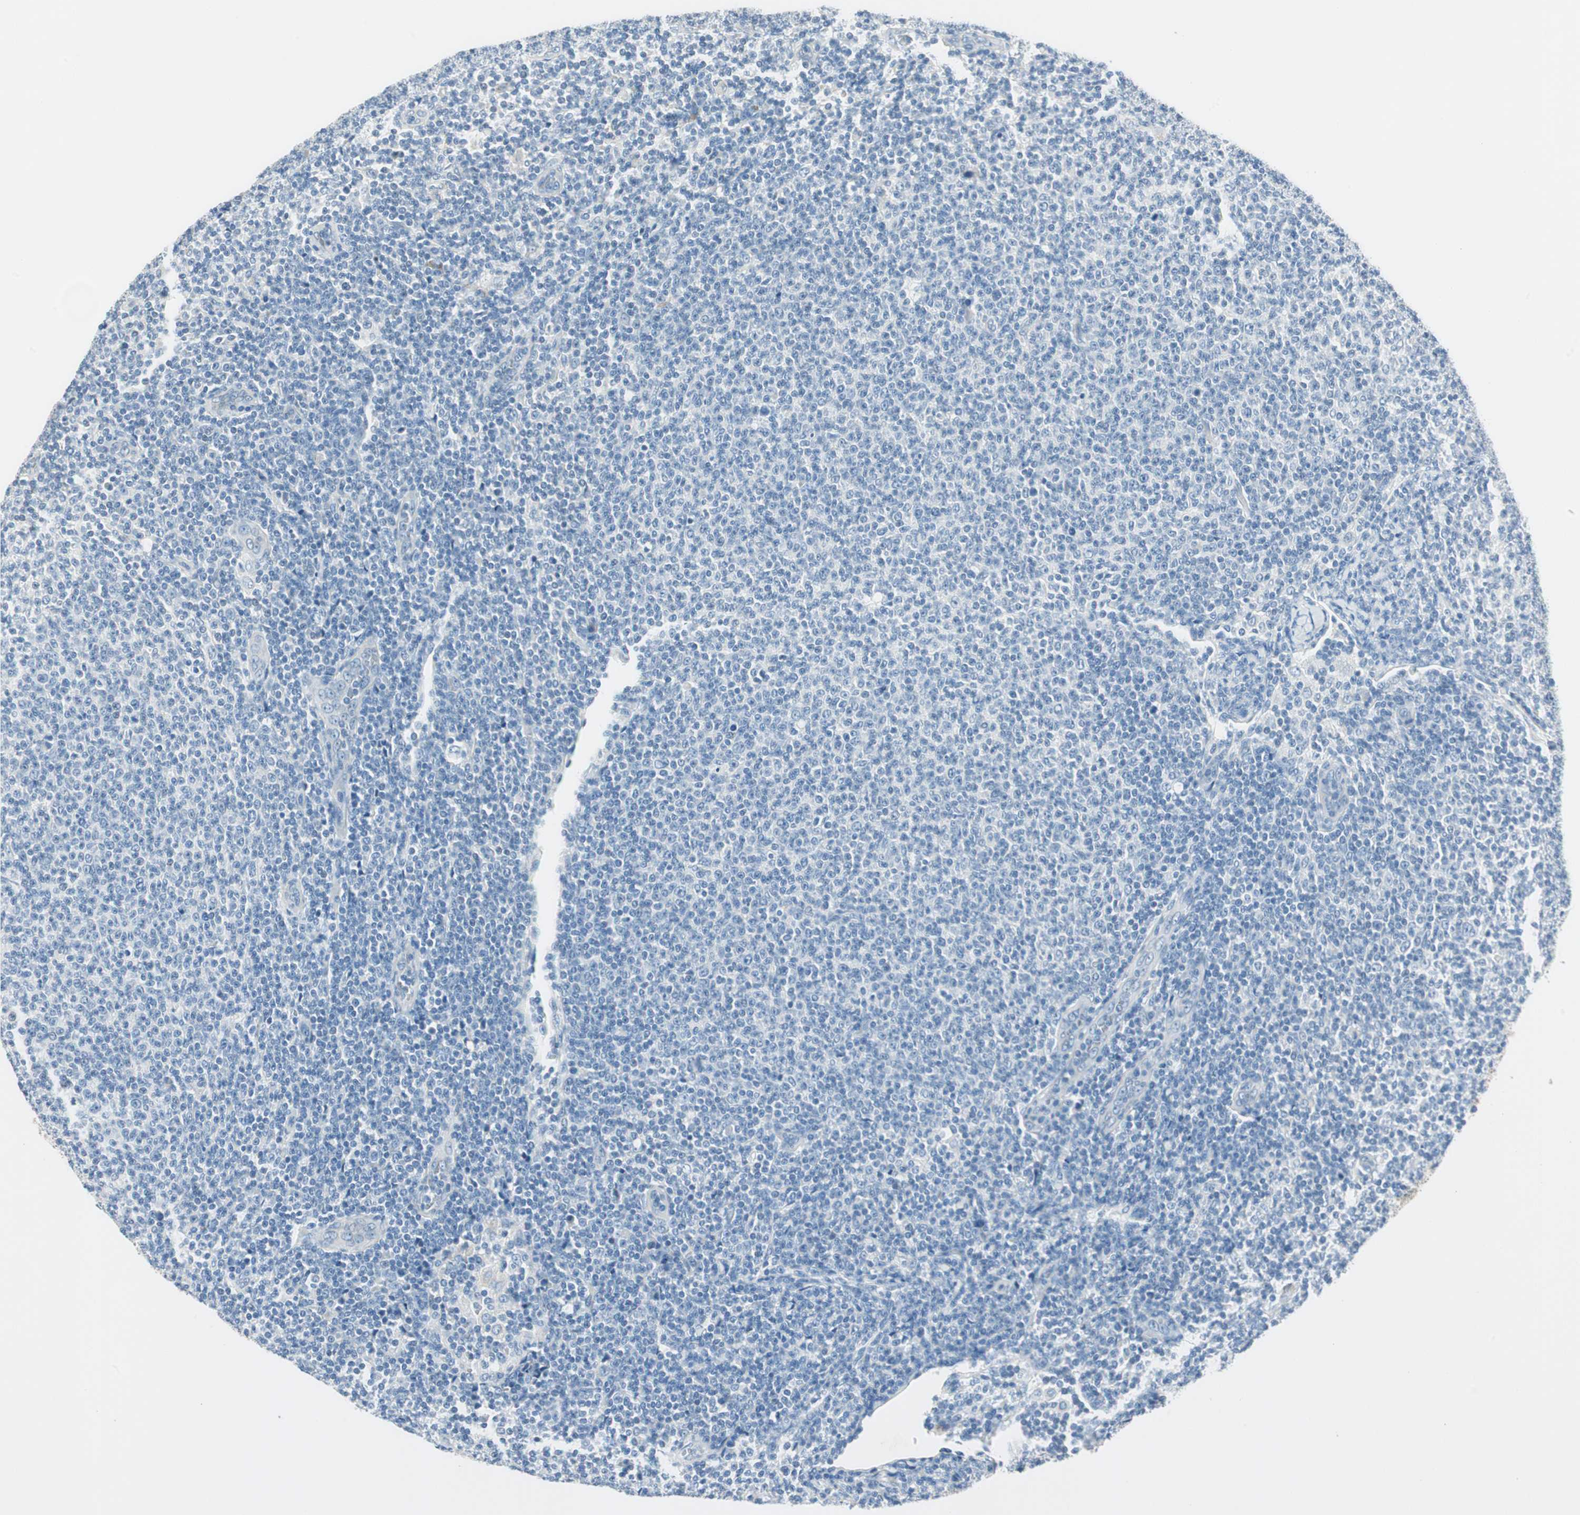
{"staining": {"intensity": "negative", "quantity": "none", "location": "none"}, "tissue": "lymphoma", "cell_type": "Tumor cells", "image_type": "cancer", "snomed": [{"axis": "morphology", "description": "Malignant lymphoma, non-Hodgkin's type, Low grade"}, {"axis": "topography", "description": "Lymph node"}], "caption": "The immunohistochemistry photomicrograph has no significant positivity in tumor cells of malignant lymphoma, non-Hodgkin's type (low-grade) tissue. Nuclei are stained in blue.", "gene": "GNAO1", "patient": {"sex": "male", "age": 66}}